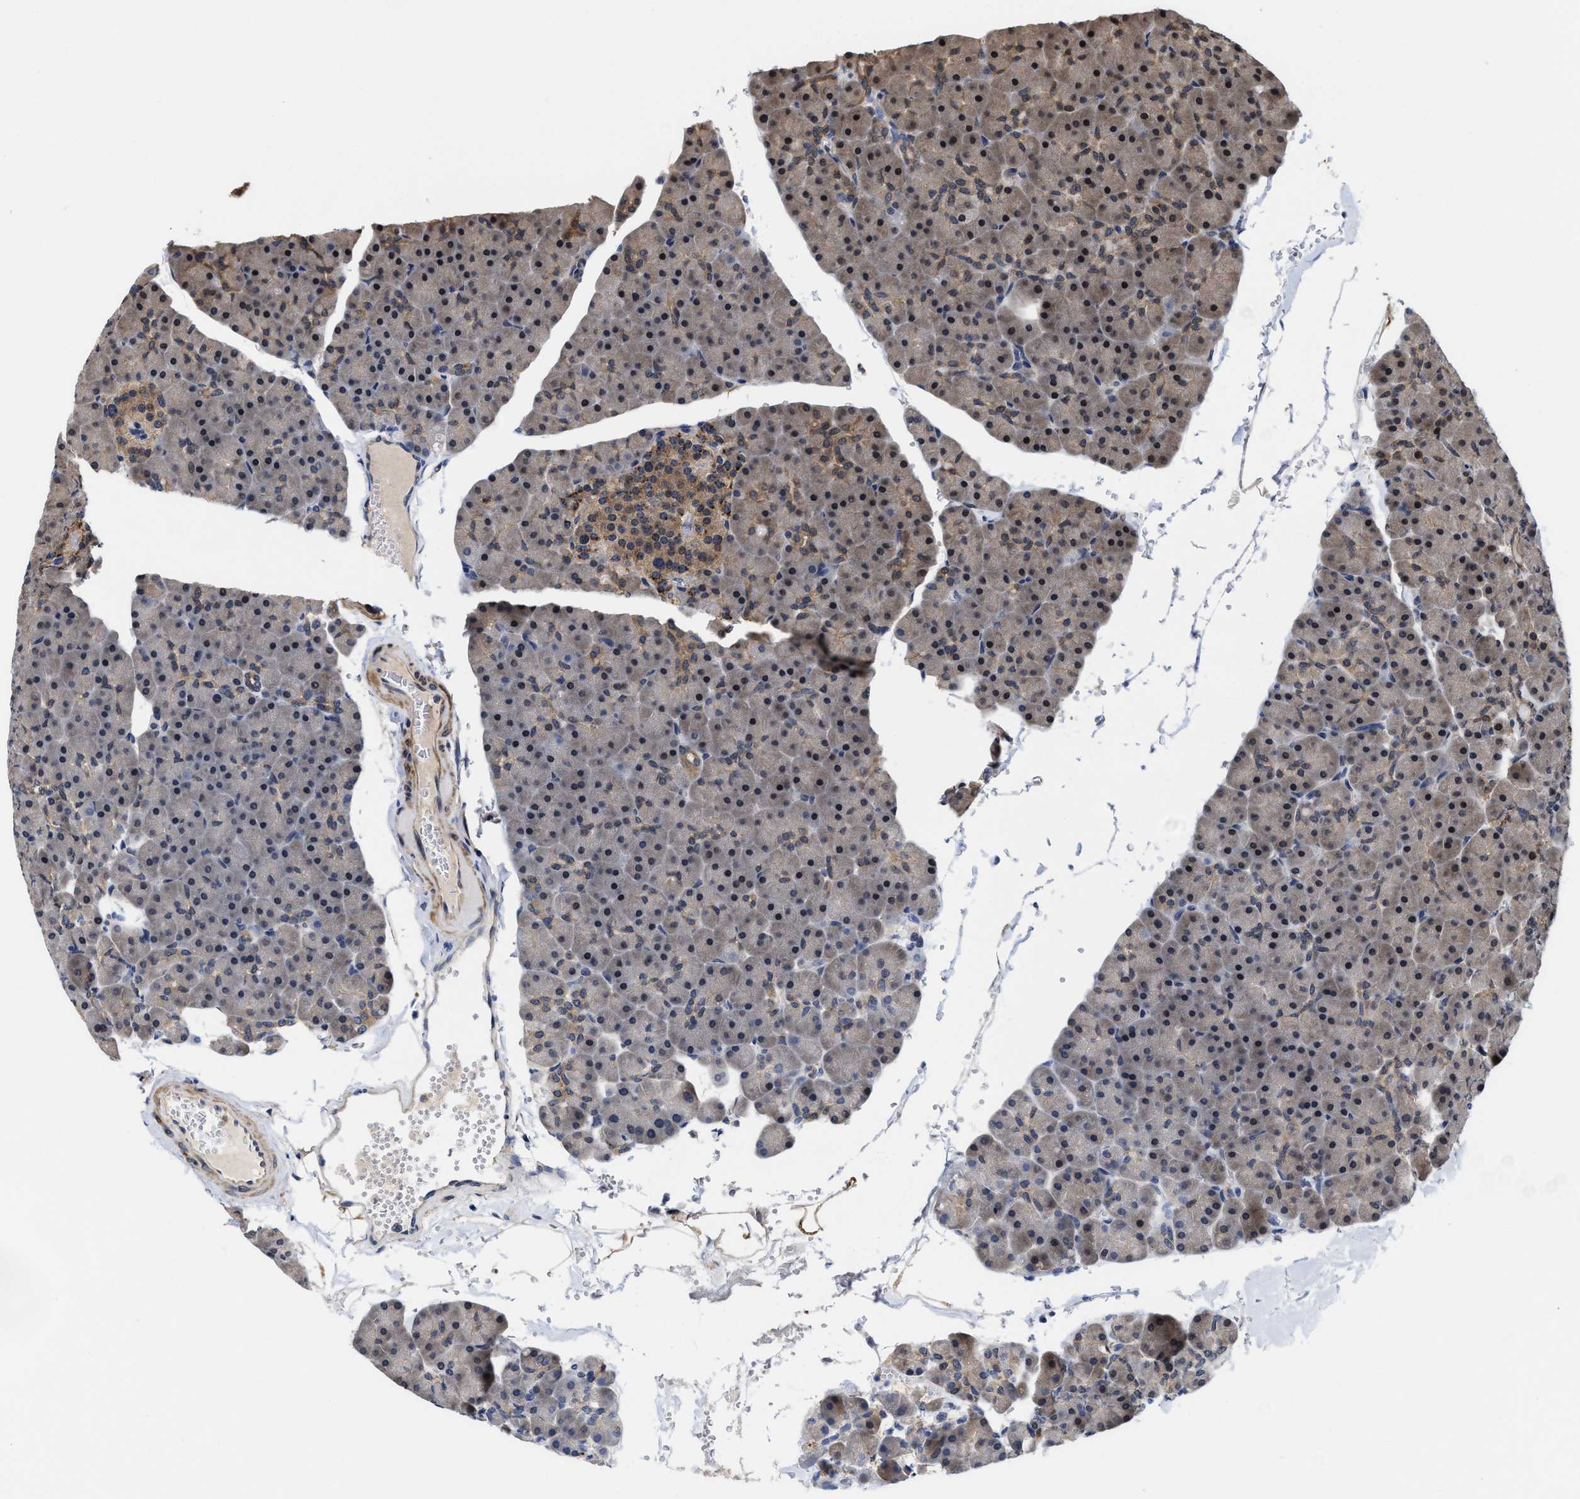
{"staining": {"intensity": "moderate", "quantity": "<25%", "location": "cytoplasmic/membranous,nuclear"}, "tissue": "pancreas", "cell_type": "Exocrine glandular cells", "image_type": "normal", "snomed": [{"axis": "morphology", "description": "Normal tissue, NOS"}, {"axis": "topography", "description": "Pancreas"}], "caption": "Protein staining of unremarkable pancreas shows moderate cytoplasmic/membranous,nuclear expression in about <25% of exocrine glandular cells.", "gene": "KIF12", "patient": {"sex": "male", "age": 35}}